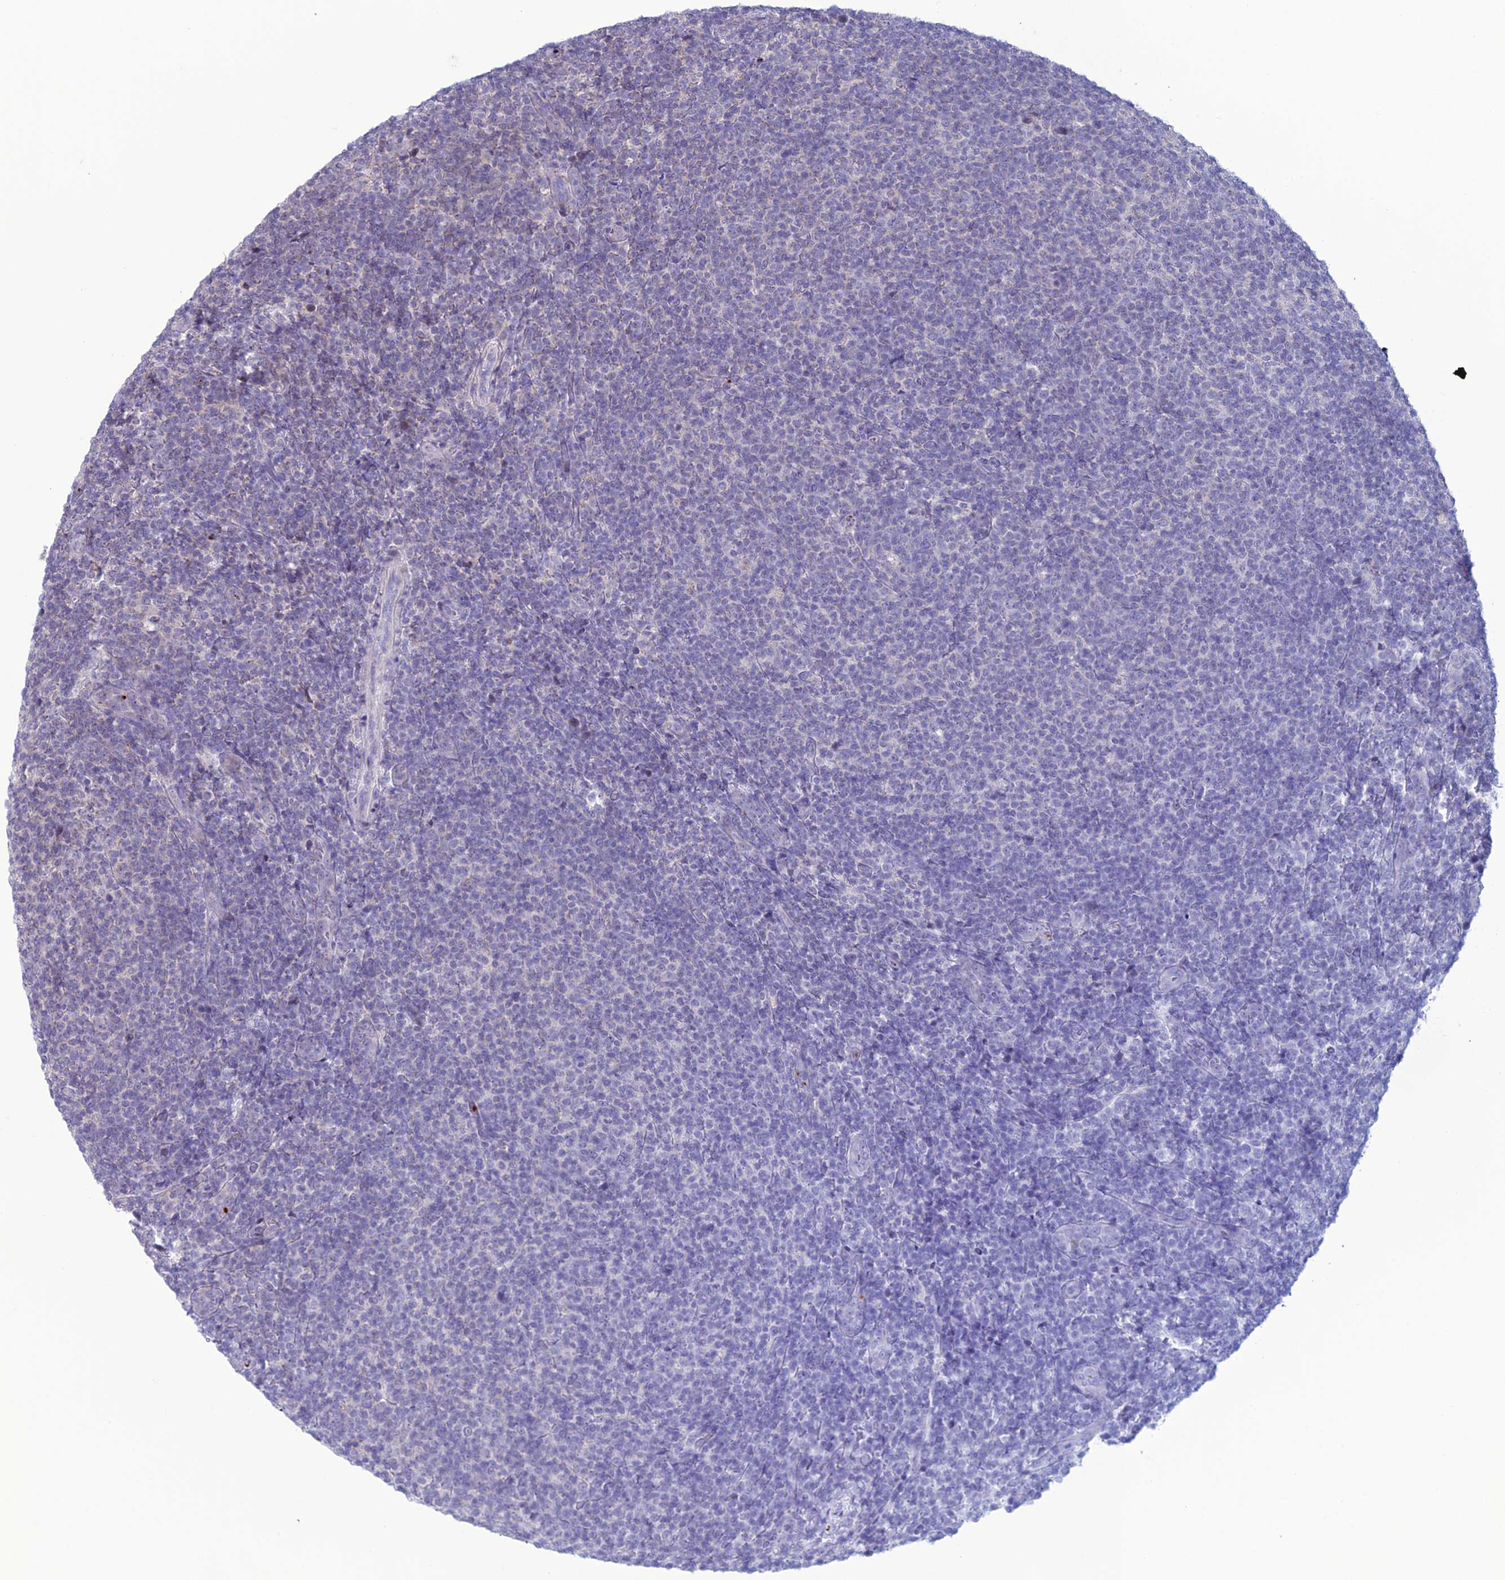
{"staining": {"intensity": "negative", "quantity": "none", "location": "none"}, "tissue": "lymphoma", "cell_type": "Tumor cells", "image_type": "cancer", "snomed": [{"axis": "morphology", "description": "Malignant lymphoma, non-Hodgkin's type, Low grade"}, {"axis": "topography", "description": "Lymph node"}], "caption": "Tumor cells show no significant protein staining in malignant lymphoma, non-Hodgkin's type (low-grade). (Brightfield microscopy of DAB immunohistochemistry at high magnification).", "gene": "C21orf140", "patient": {"sex": "male", "age": 66}}